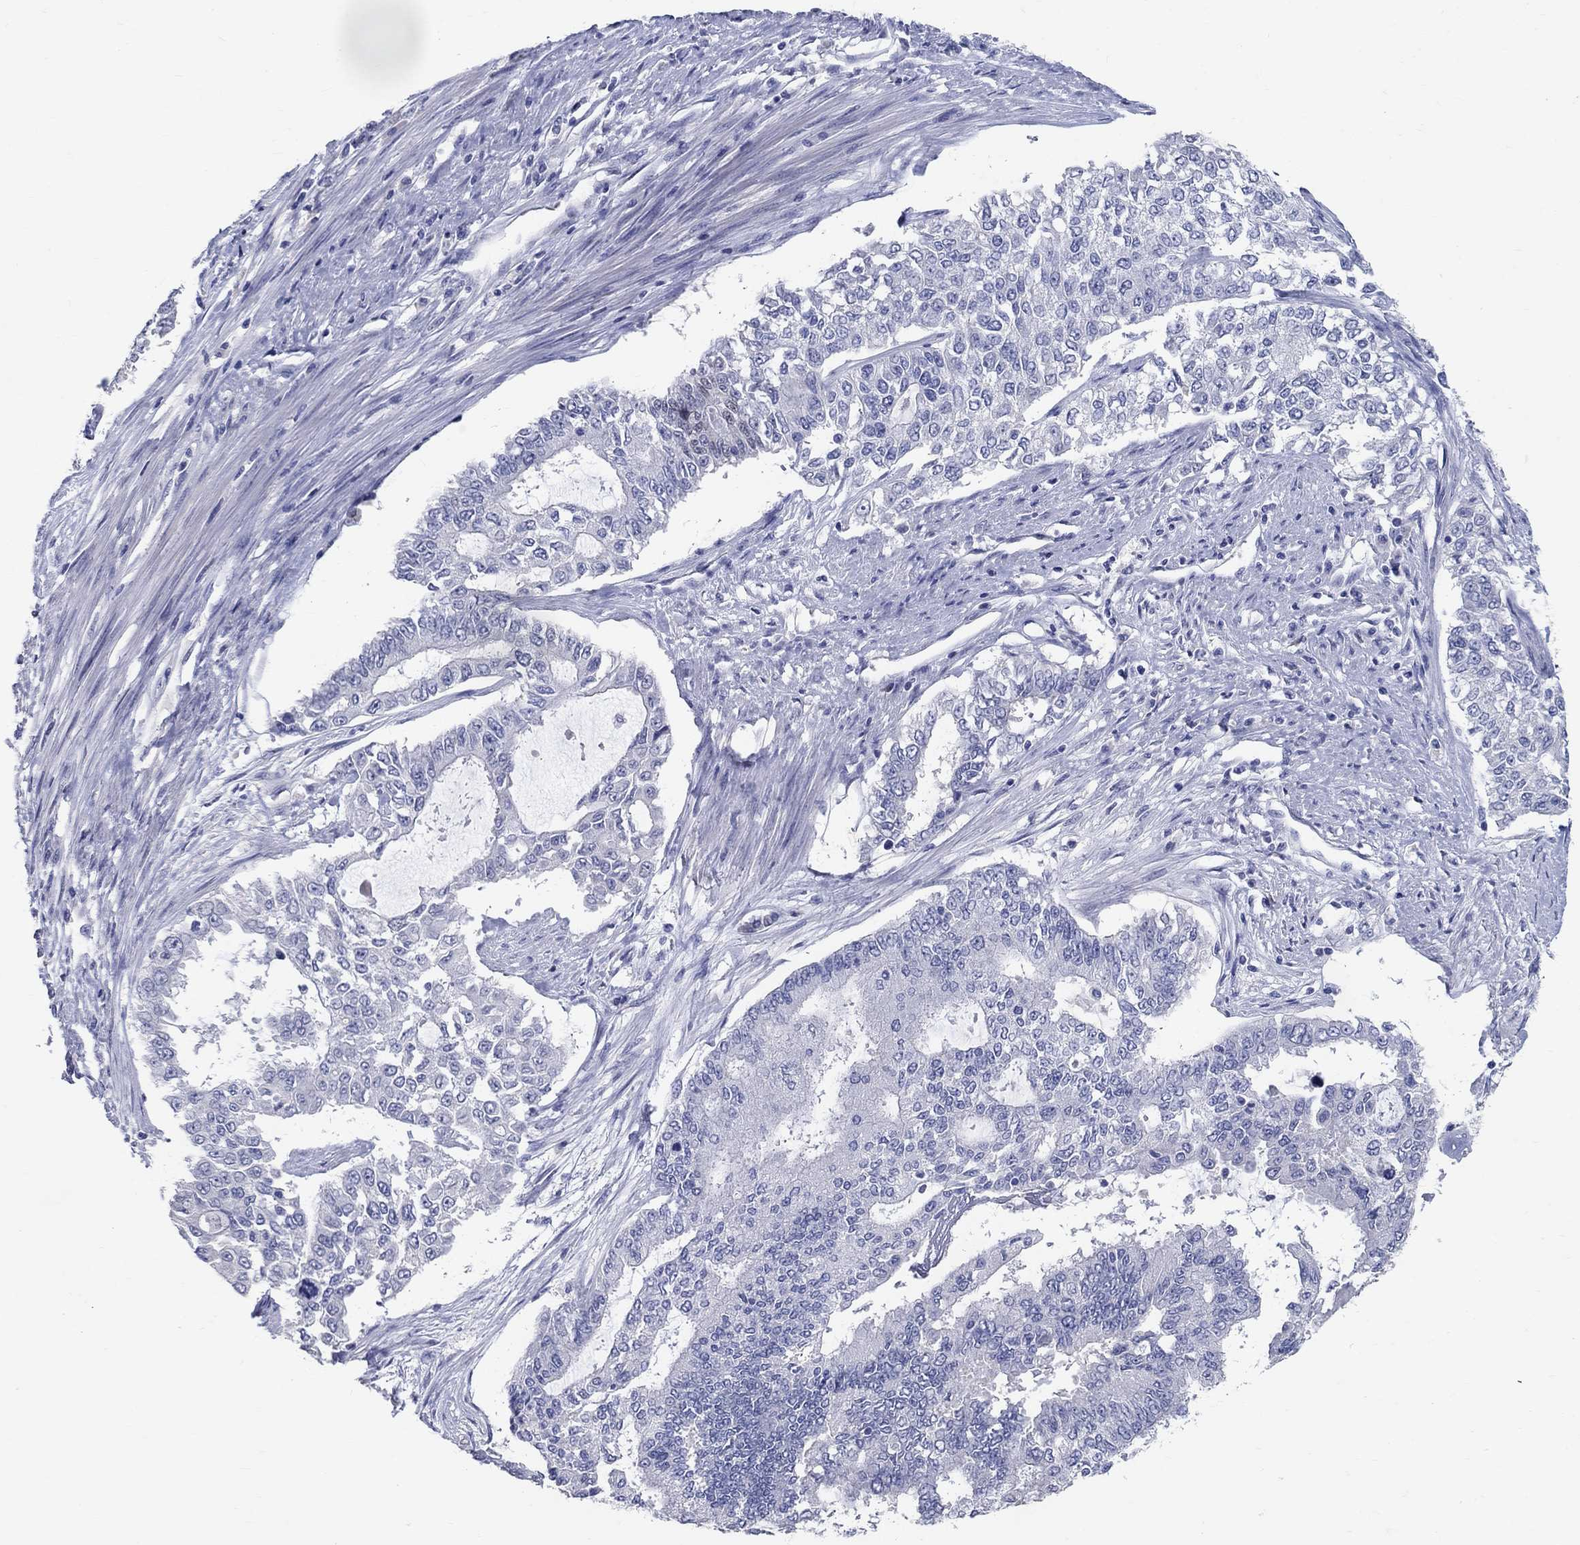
{"staining": {"intensity": "negative", "quantity": "none", "location": "none"}, "tissue": "endometrial cancer", "cell_type": "Tumor cells", "image_type": "cancer", "snomed": [{"axis": "morphology", "description": "Adenocarcinoma, NOS"}, {"axis": "topography", "description": "Uterus"}], "caption": "The image reveals no significant positivity in tumor cells of endometrial adenocarcinoma.", "gene": "SOX2", "patient": {"sex": "female", "age": 59}}